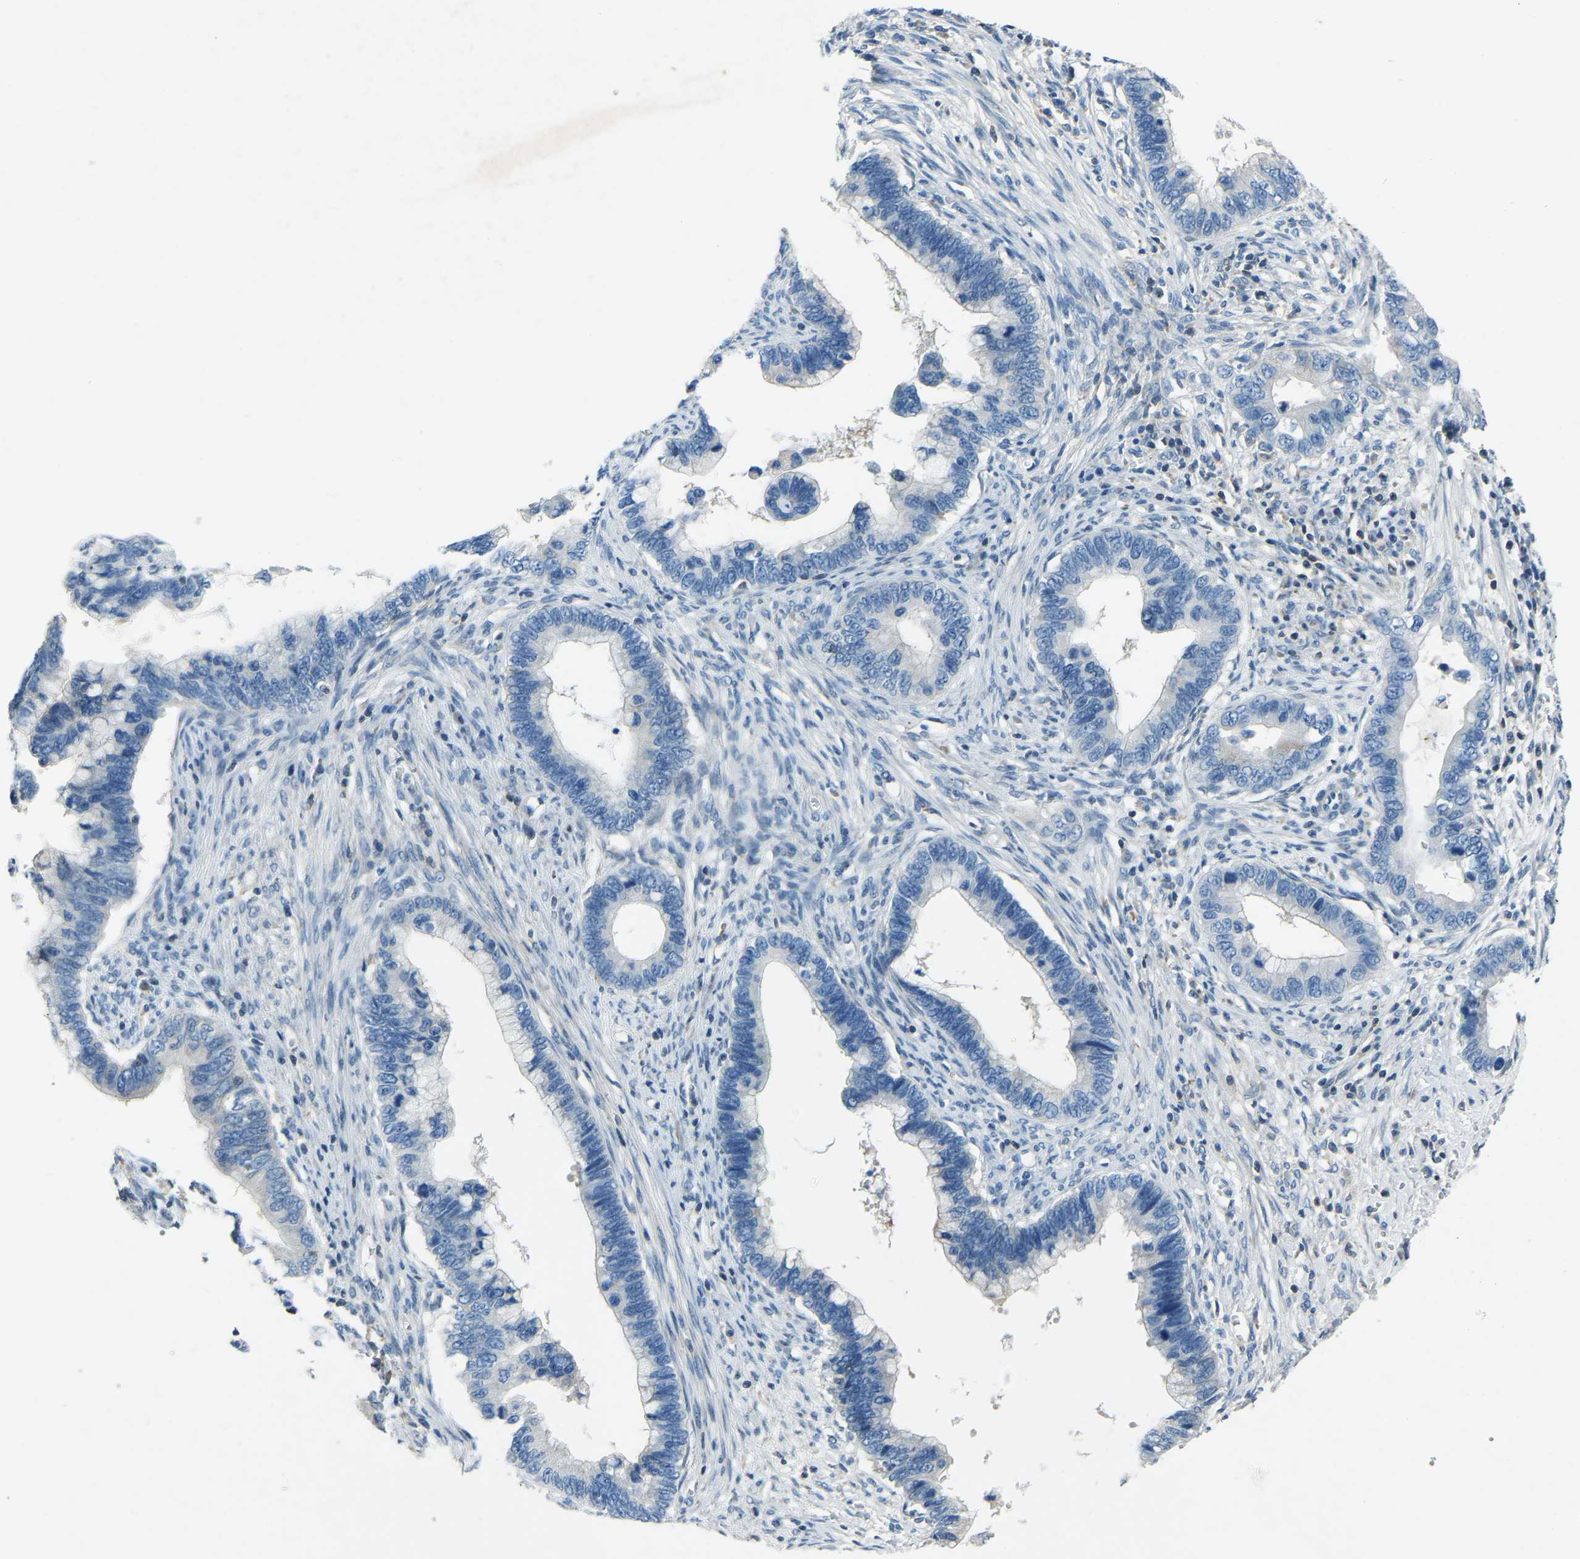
{"staining": {"intensity": "negative", "quantity": "none", "location": "none"}, "tissue": "cervical cancer", "cell_type": "Tumor cells", "image_type": "cancer", "snomed": [{"axis": "morphology", "description": "Adenocarcinoma, NOS"}, {"axis": "topography", "description": "Cervix"}], "caption": "High power microscopy histopathology image of an immunohistochemistry micrograph of cervical cancer, revealing no significant expression in tumor cells.", "gene": "XIRP1", "patient": {"sex": "female", "age": 44}}